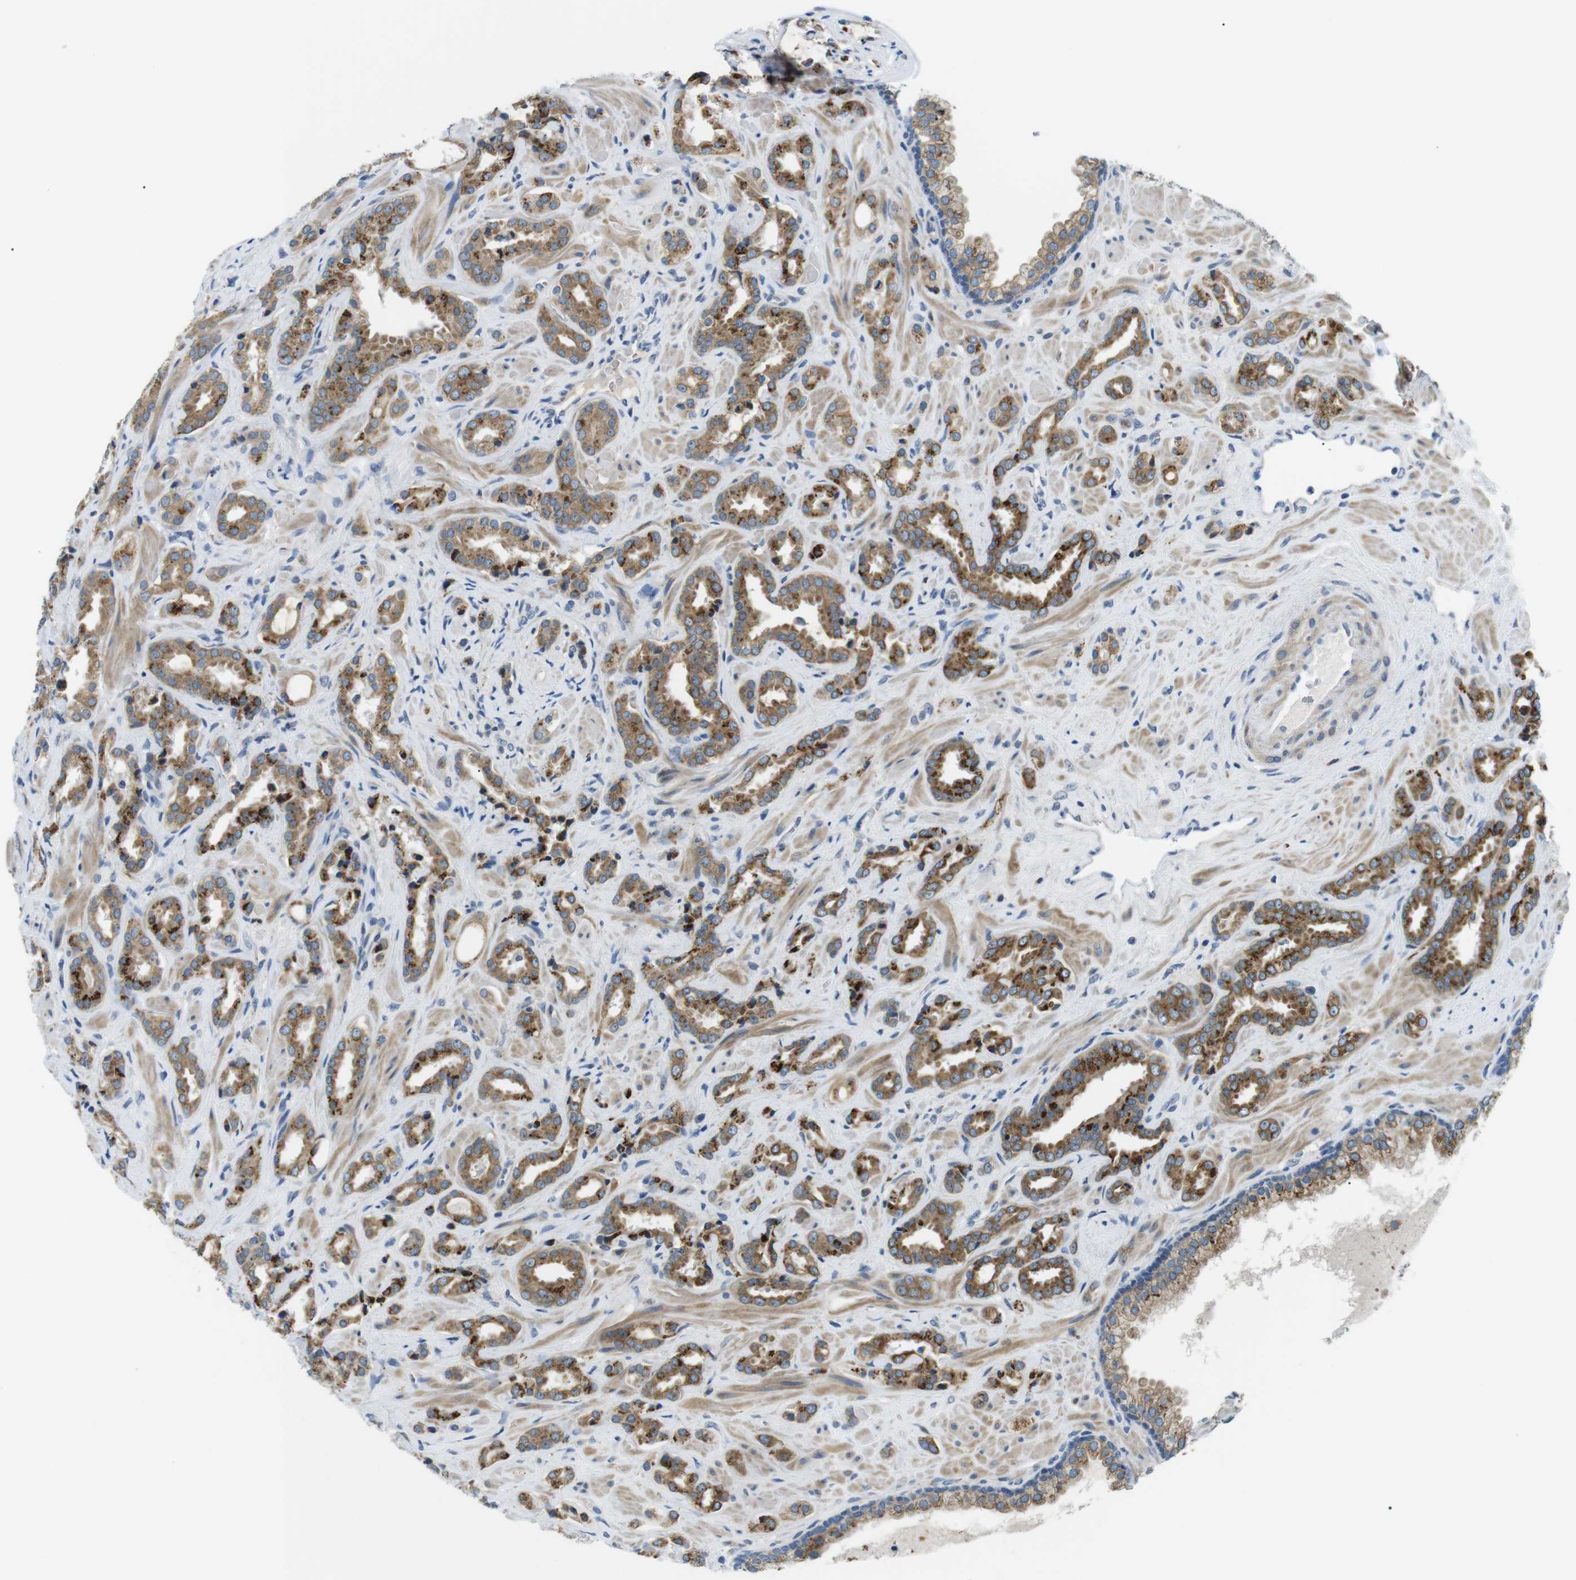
{"staining": {"intensity": "moderate", "quantity": ">75%", "location": "cytoplasmic/membranous"}, "tissue": "prostate cancer", "cell_type": "Tumor cells", "image_type": "cancer", "snomed": [{"axis": "morphology", "description": "Adenocarcinoma, High grade"}, {"axis": "topography", "description": "Prostate"}], "caption": "Brown immunohistochemical staining in human prostate cancer shows moderate cytoplasmic/membranous staining in about >75% of tumor cells.", "gene": "WSCD1", "patient": {"sex": "male", "age": 64}}